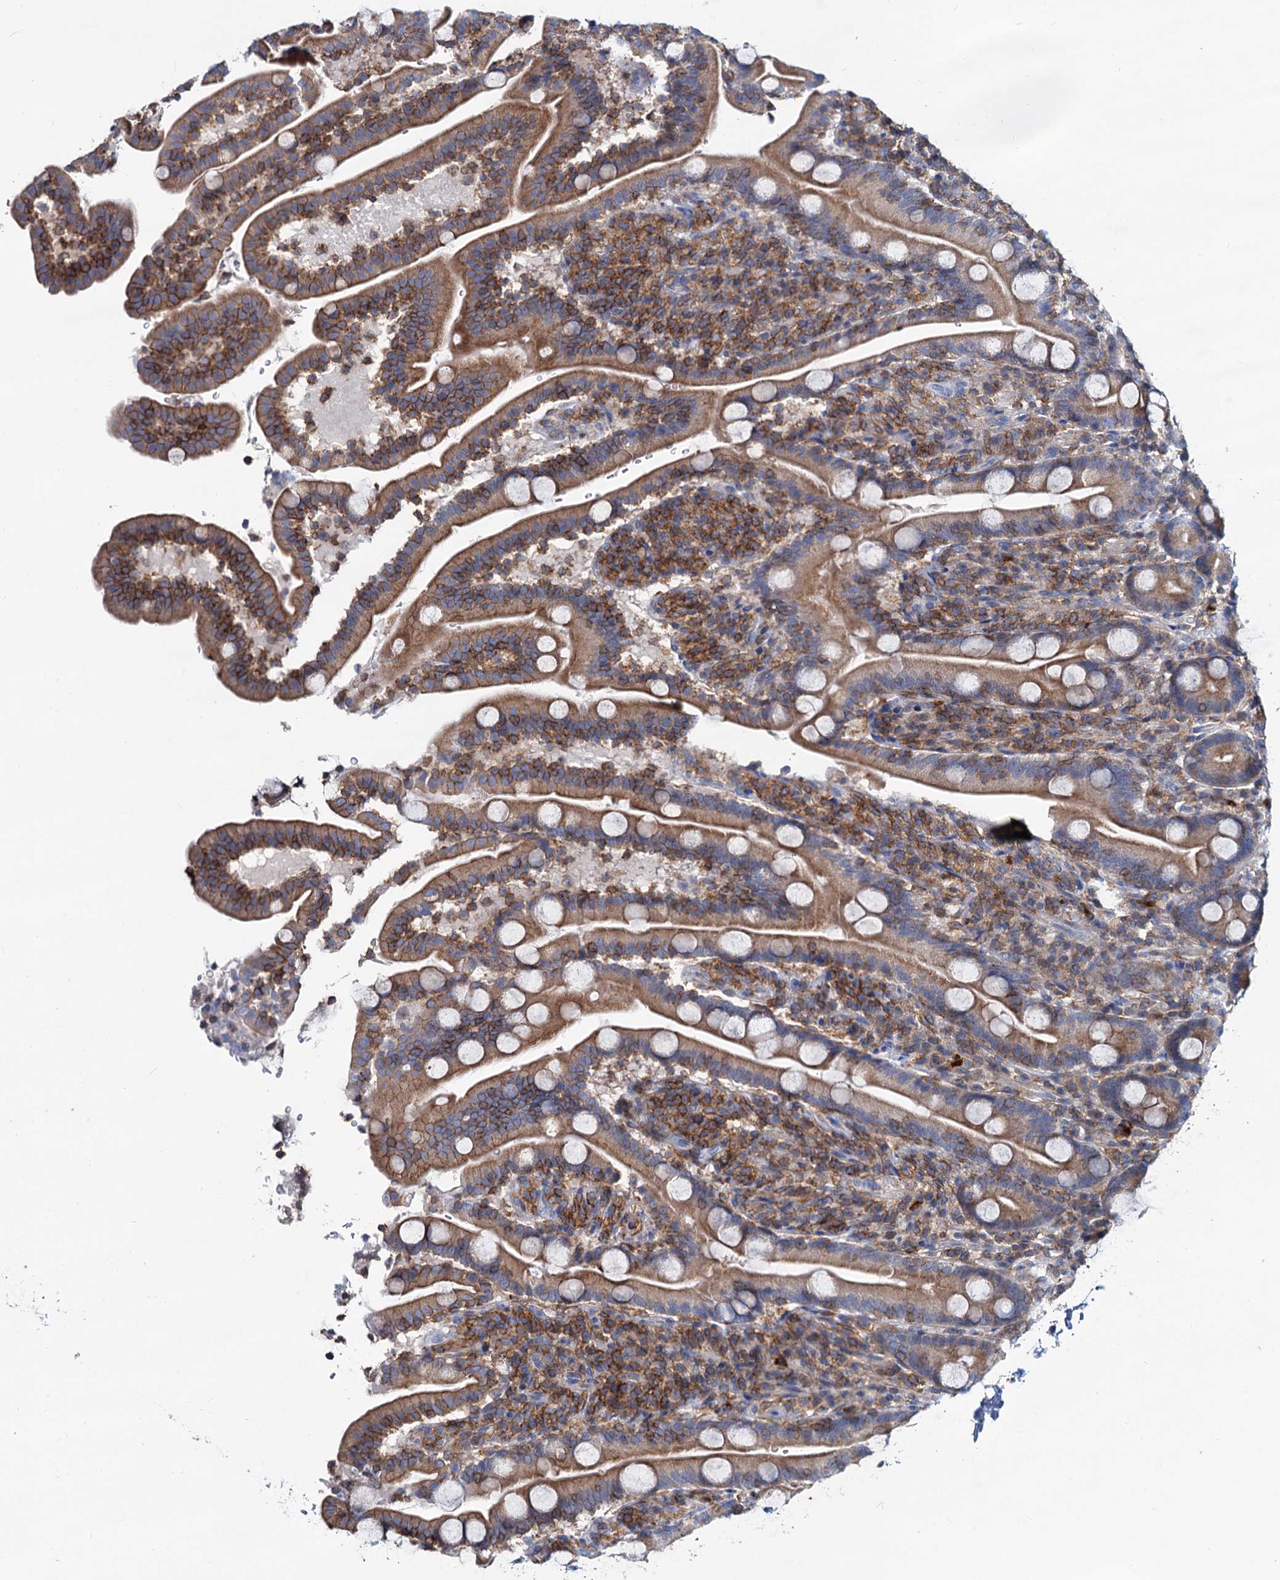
{"staining": {"intensity": "moderate", "quantity": ">75%", "location": "cytoplasmic/membranous"}, "tissue": "duodenum", "cell_type": "Glandular cells", "image_type": "normal", "snomed": [{"axis": "morphology", "description": "Normal tissue, NOS"}, {"axis": "topography", "description": "Duodenum"}], "caption": "This is a micrograph of immunohistochemistry (IHC) staining of normal duodenum, which shows moderate positivity in the cytoplasmic/membranous of glandular cells.", "gene": "LRCH4", "patient": {"sex": "male", "age": 35}}